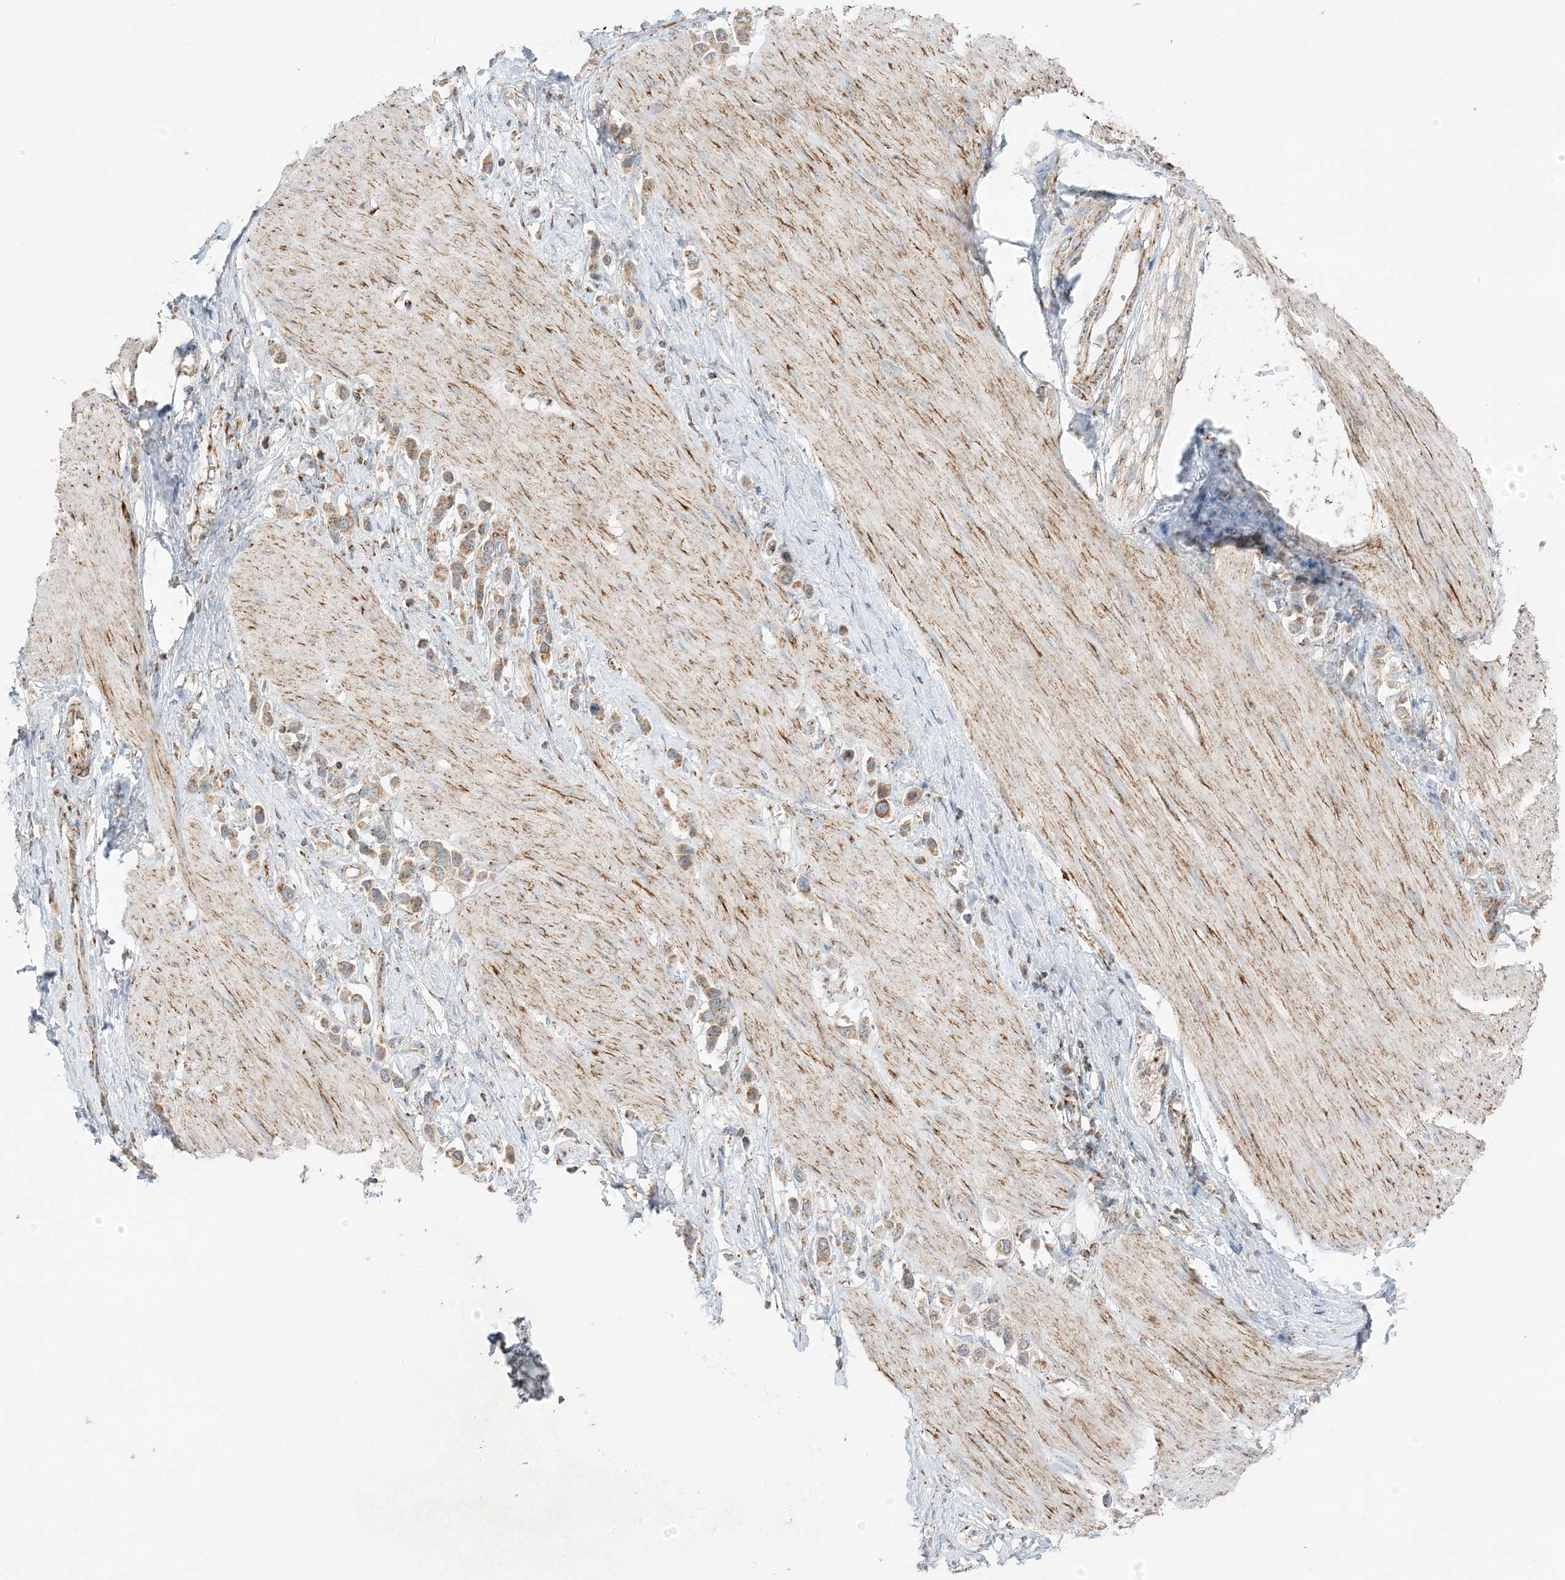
{"staining": {"intensity": "moderate", "quantity": ">75%", "location": "cytoplasmic/membranous"}, "tissue": "stomach cancer", "cell_type": "Tumor cells", "image_type": "cancer", "snomed": [{"axis": "morphology", "description": "Adenocarcinoma, NOS"}, {"axis": "topography", "description": "Stomach"}], "caption": "Immunohistochemical staining of adenocarcinoma (stomach) displays medium levels of moderate cytoplasmic/membranous staining in approximately >75% of tumor cells.", "gene": "SLC25A12", "patient": {"sex": "female", "age": 65}}